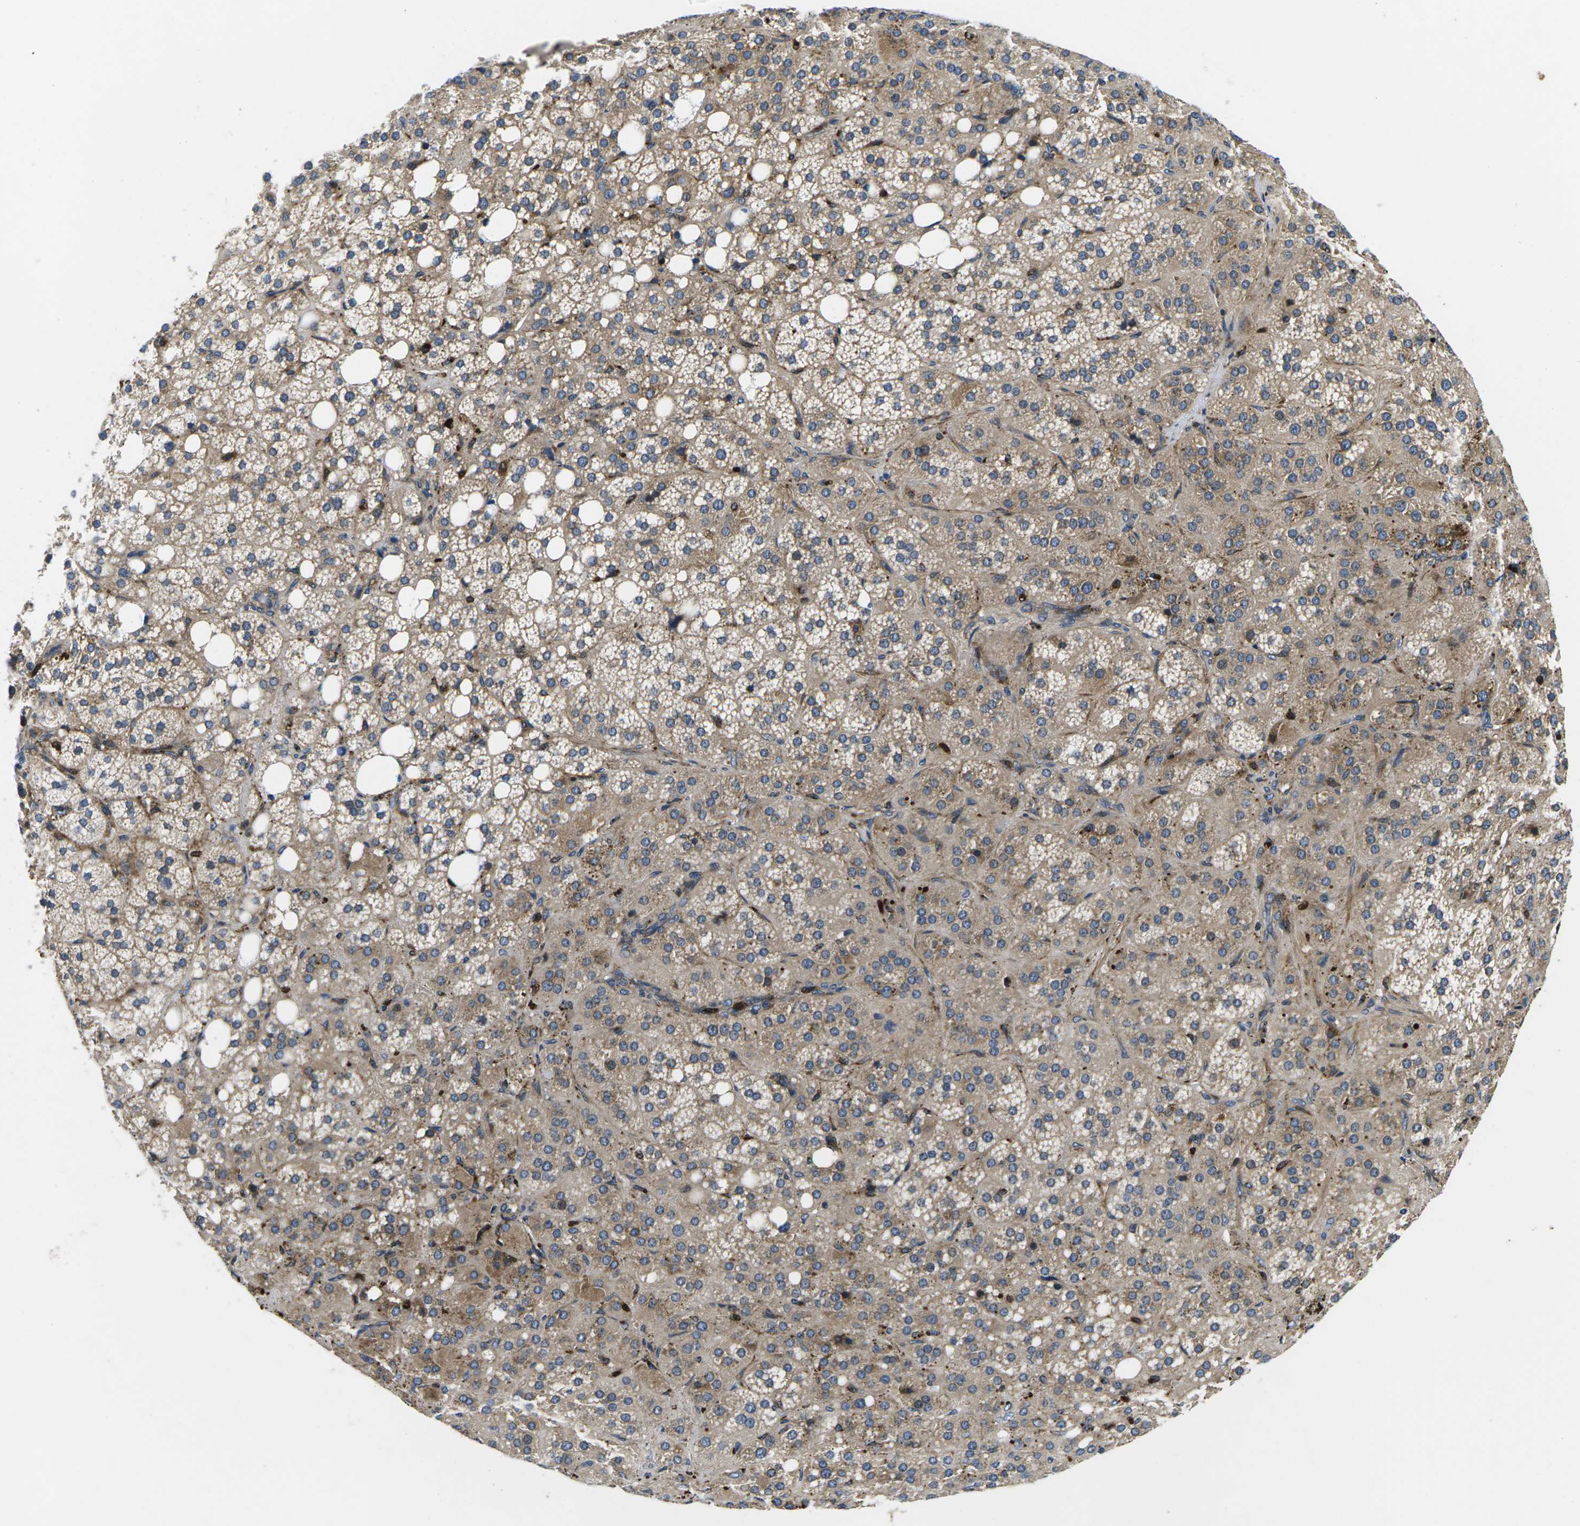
{"staining": {"intensity": "moderate", "quantity": ">75%", "location": "cytoplasmic/membranous"}, "tissue": "adrenal gland", "cell_type": "Glandular cells", "image_type": "normal", "snomed": [{"axis": "morphology", "description": "Normal tissue, NOS"}, {"axis": "topography", "description": "Adrenal gland"}], "caption": "This is a photomicrograph of immunohistochemistry (IHC) staining of normal adrenal gland, which shows moderate staining in the cytoplasmic/membranous of glandular cells.", "gene": "PLCE1", "patient": {"sex": "female", "age": 59}}